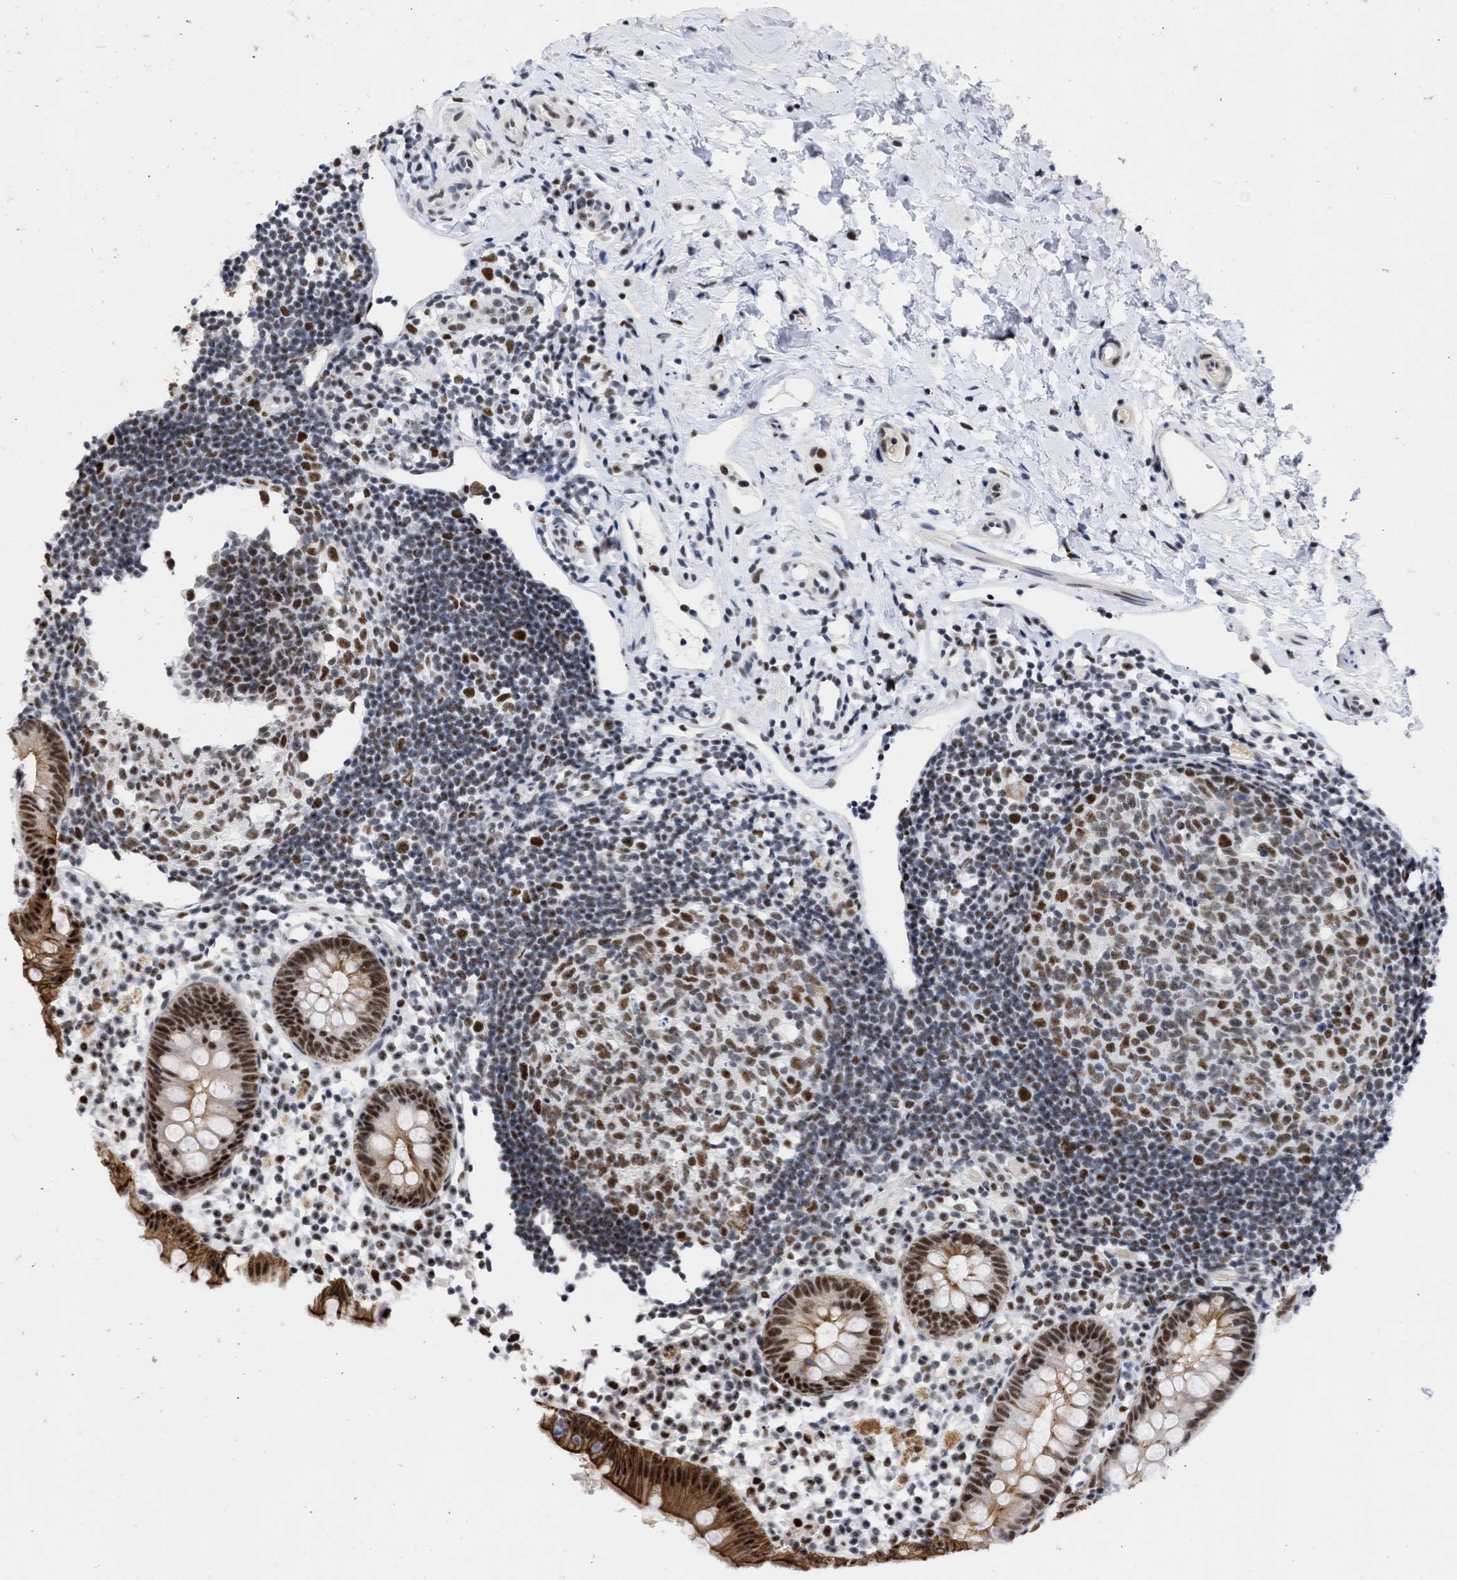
{"staining": {"intensity": "strong", "quantity": ">75%", "location": "cytoplasmic/membranous,nuclear"}, "tissue": "appendix", "cell_type": "Glandular cells", "image_type": "normal", "snomed": [{"axis": "morphology", "description": "Normal tissue, NOS"}, {"axis": "topography", "description": "Appendix"}], "caption": "A micrograph showing strong cytoplasmic/membranous,nuclear expression in about >75% of glandular cells in unremarkable appendix, as visualized by brown immunohistochemical staining.", "gene": "DDX41", "patient": {"sex": "female", "age": 20}}